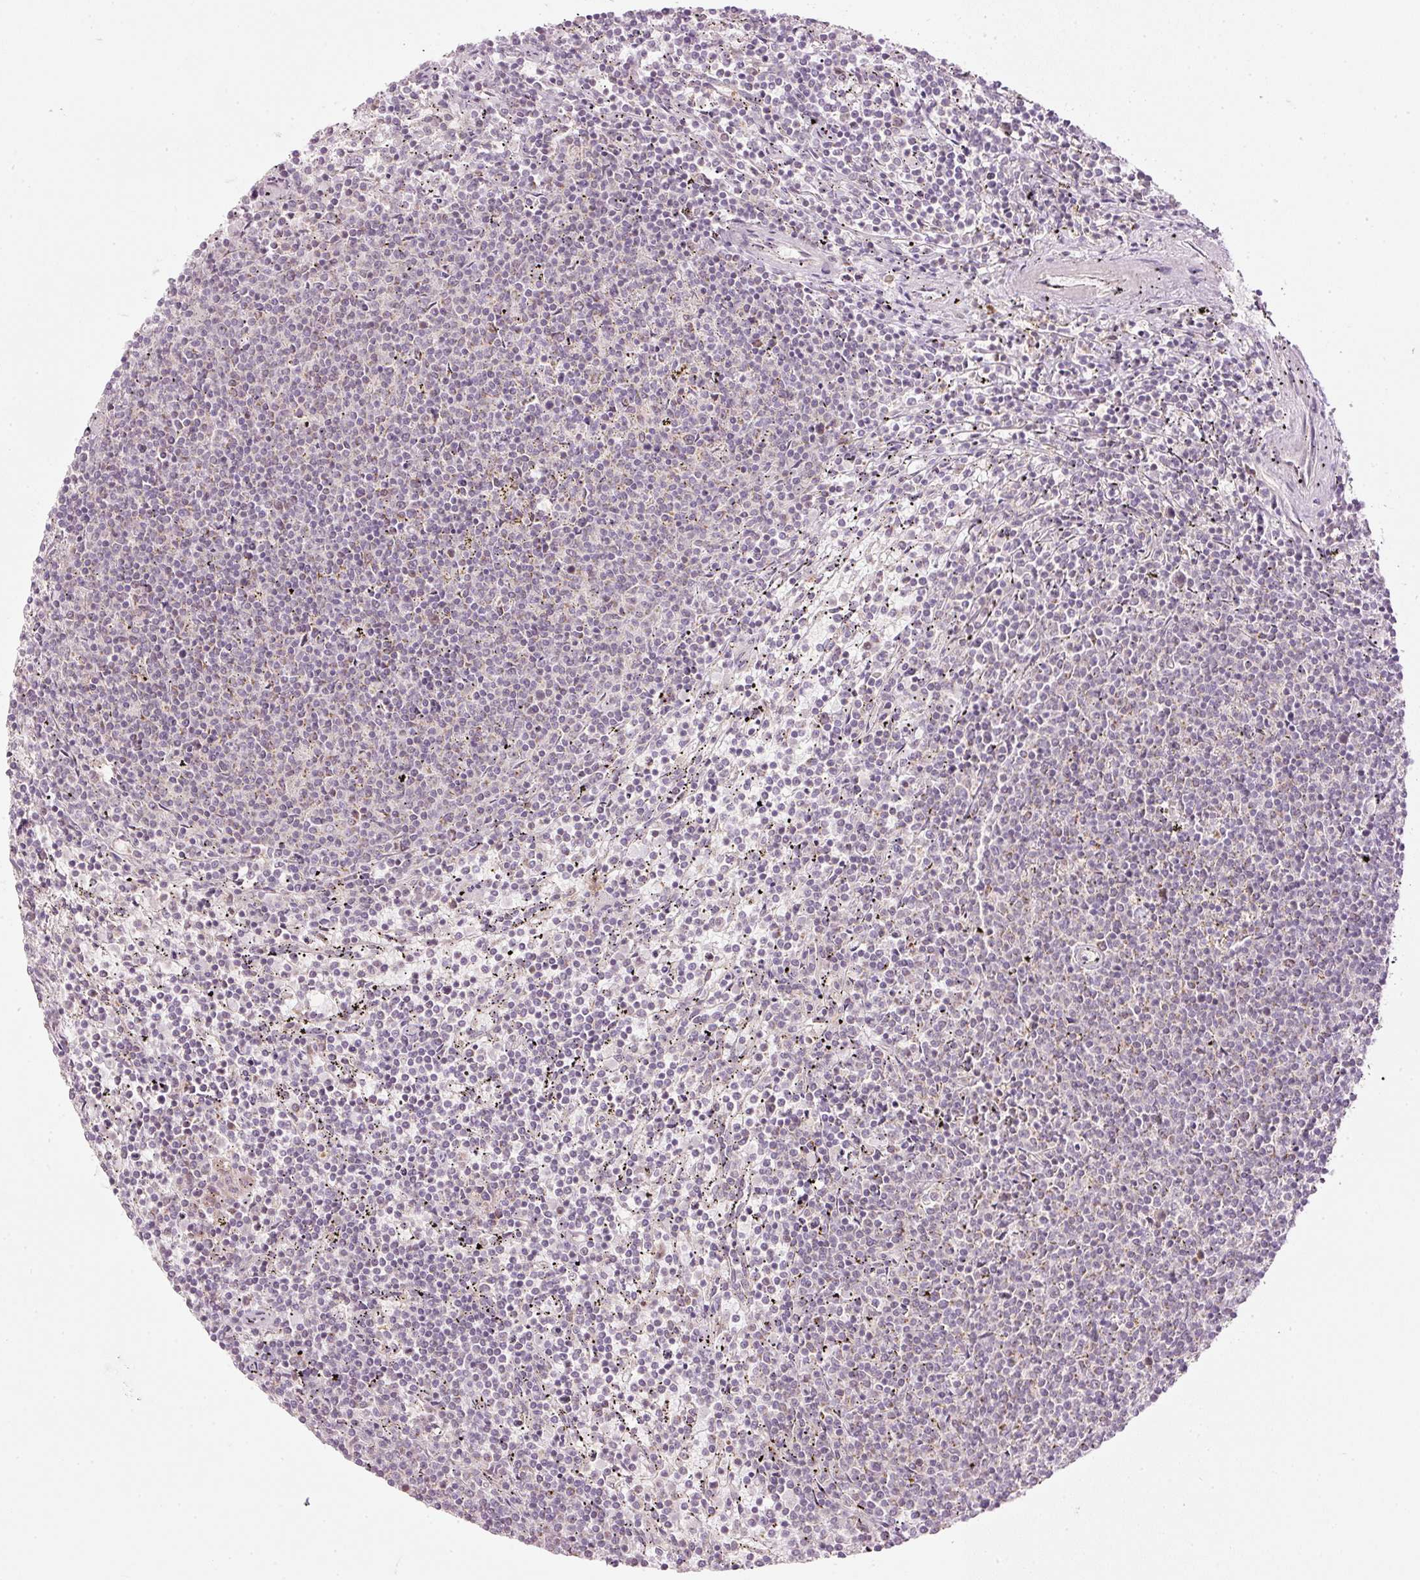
{"staining": {"intensity": "negative", "quantity": "none", "location": "none"}, "tissue": "lymphoma", "cell_type": "Tumor cells", "image_type": "cancer", "snomed": [{"axis": "morphology", "description": "Malignant lymphoma, non-Hodgkin's type, Low grade"}, {"axis": "topography", "description": "Spleen"}], "caption": "This is a micrograph of IHC staining of lymphoma, which shows no expression in tumor cells. (DAB immunohistochemistry (IHC) with hematoxylin counter stain).", "gene": "CDC20B", "patient": {"sex": "female", "age": 50}}